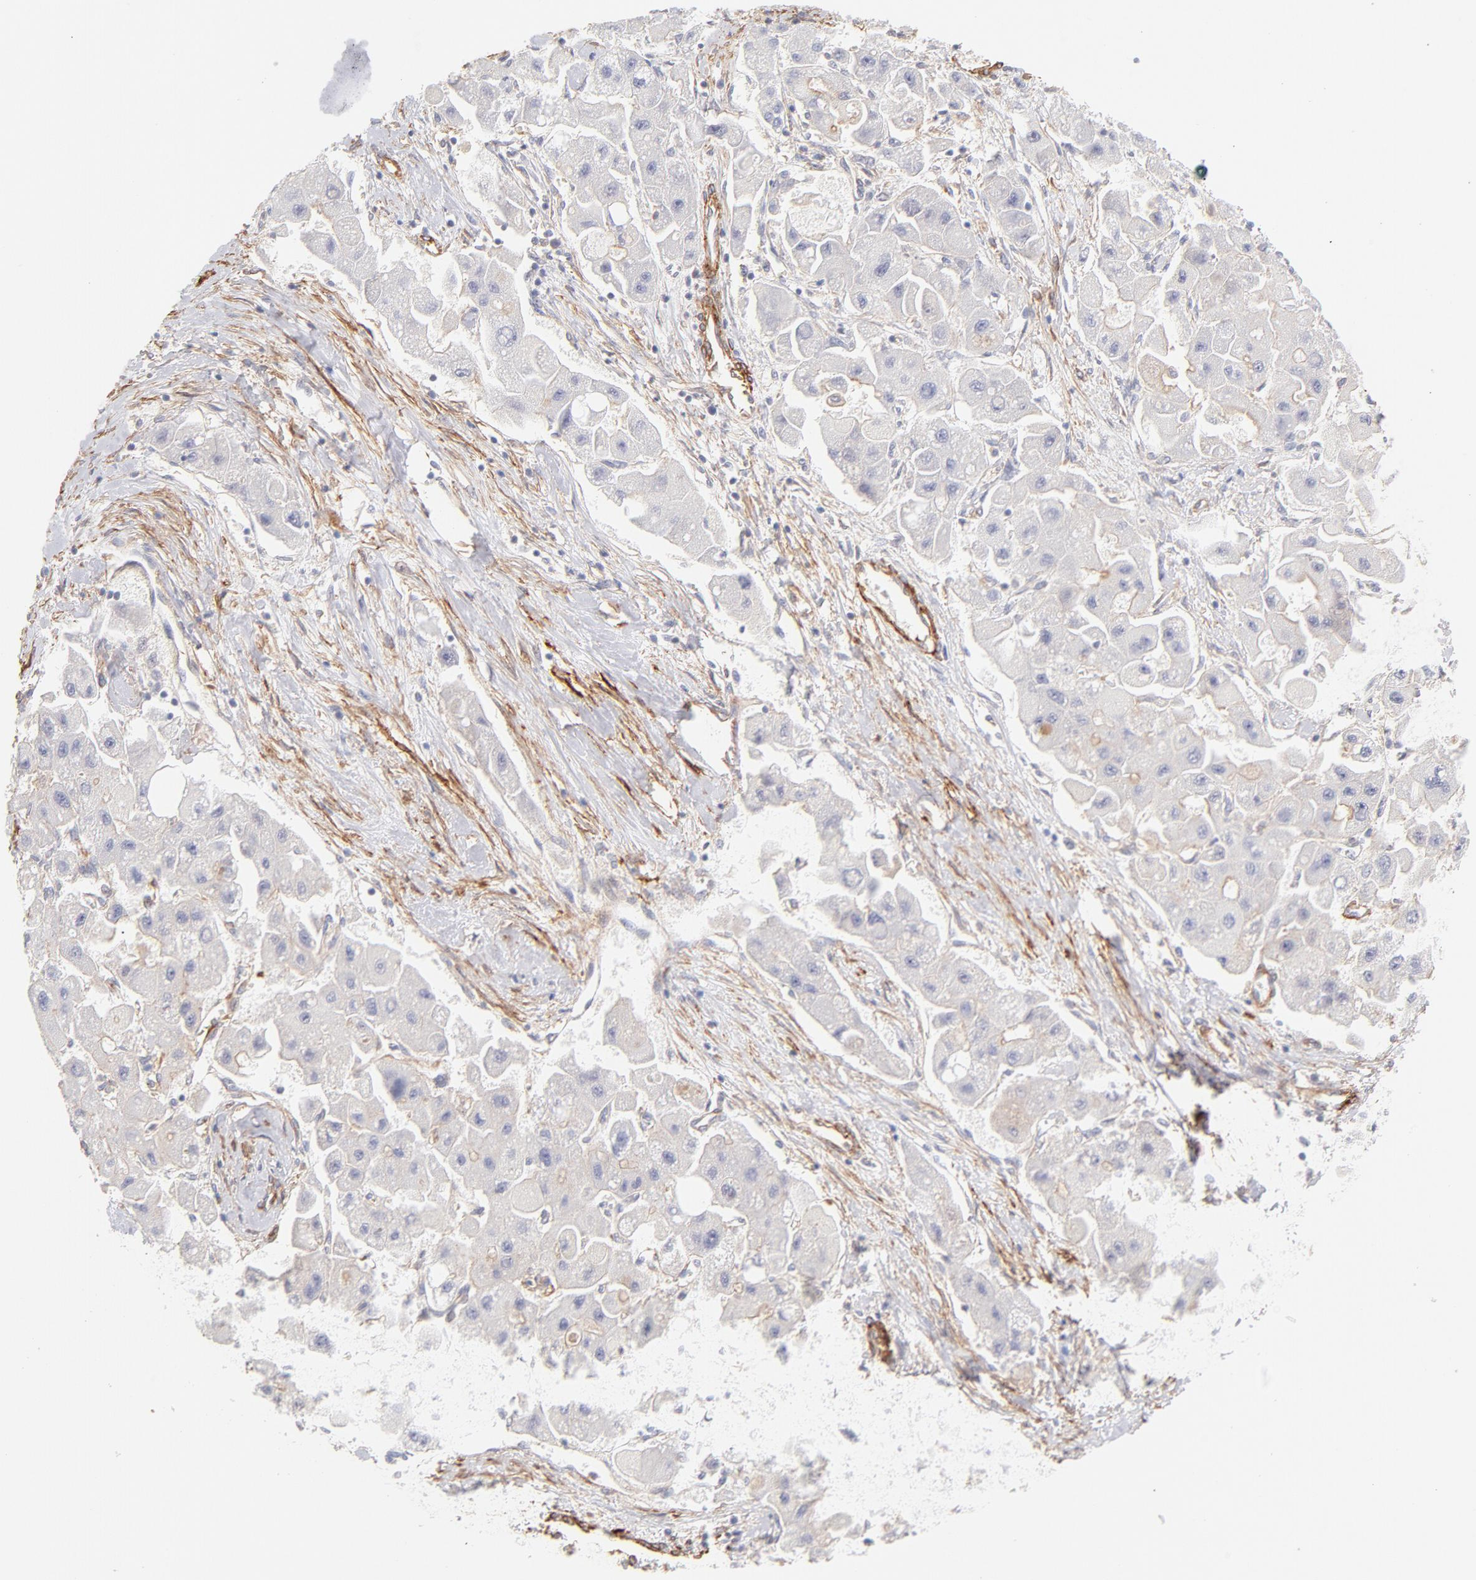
{"staining": {"intensity": "negative", "quantity": "none", "location": "none"}, "tissue": "liver cancer", "cell_type": "Tumor cells", "image_type": "cancer", "snomed": [{"axis": "morphology", "description": "Carcinoma, Hepatocellular, NOS"}, {"axis": "topography", "description": "Liver"}], "caption": "Histopathology image shows no protein positivity in tumor cells of liver cancer (hepatocellular carcinoma) tissue.", "gene": "LDLRAP1", "patient": {"sex": "male", "age": 24}}